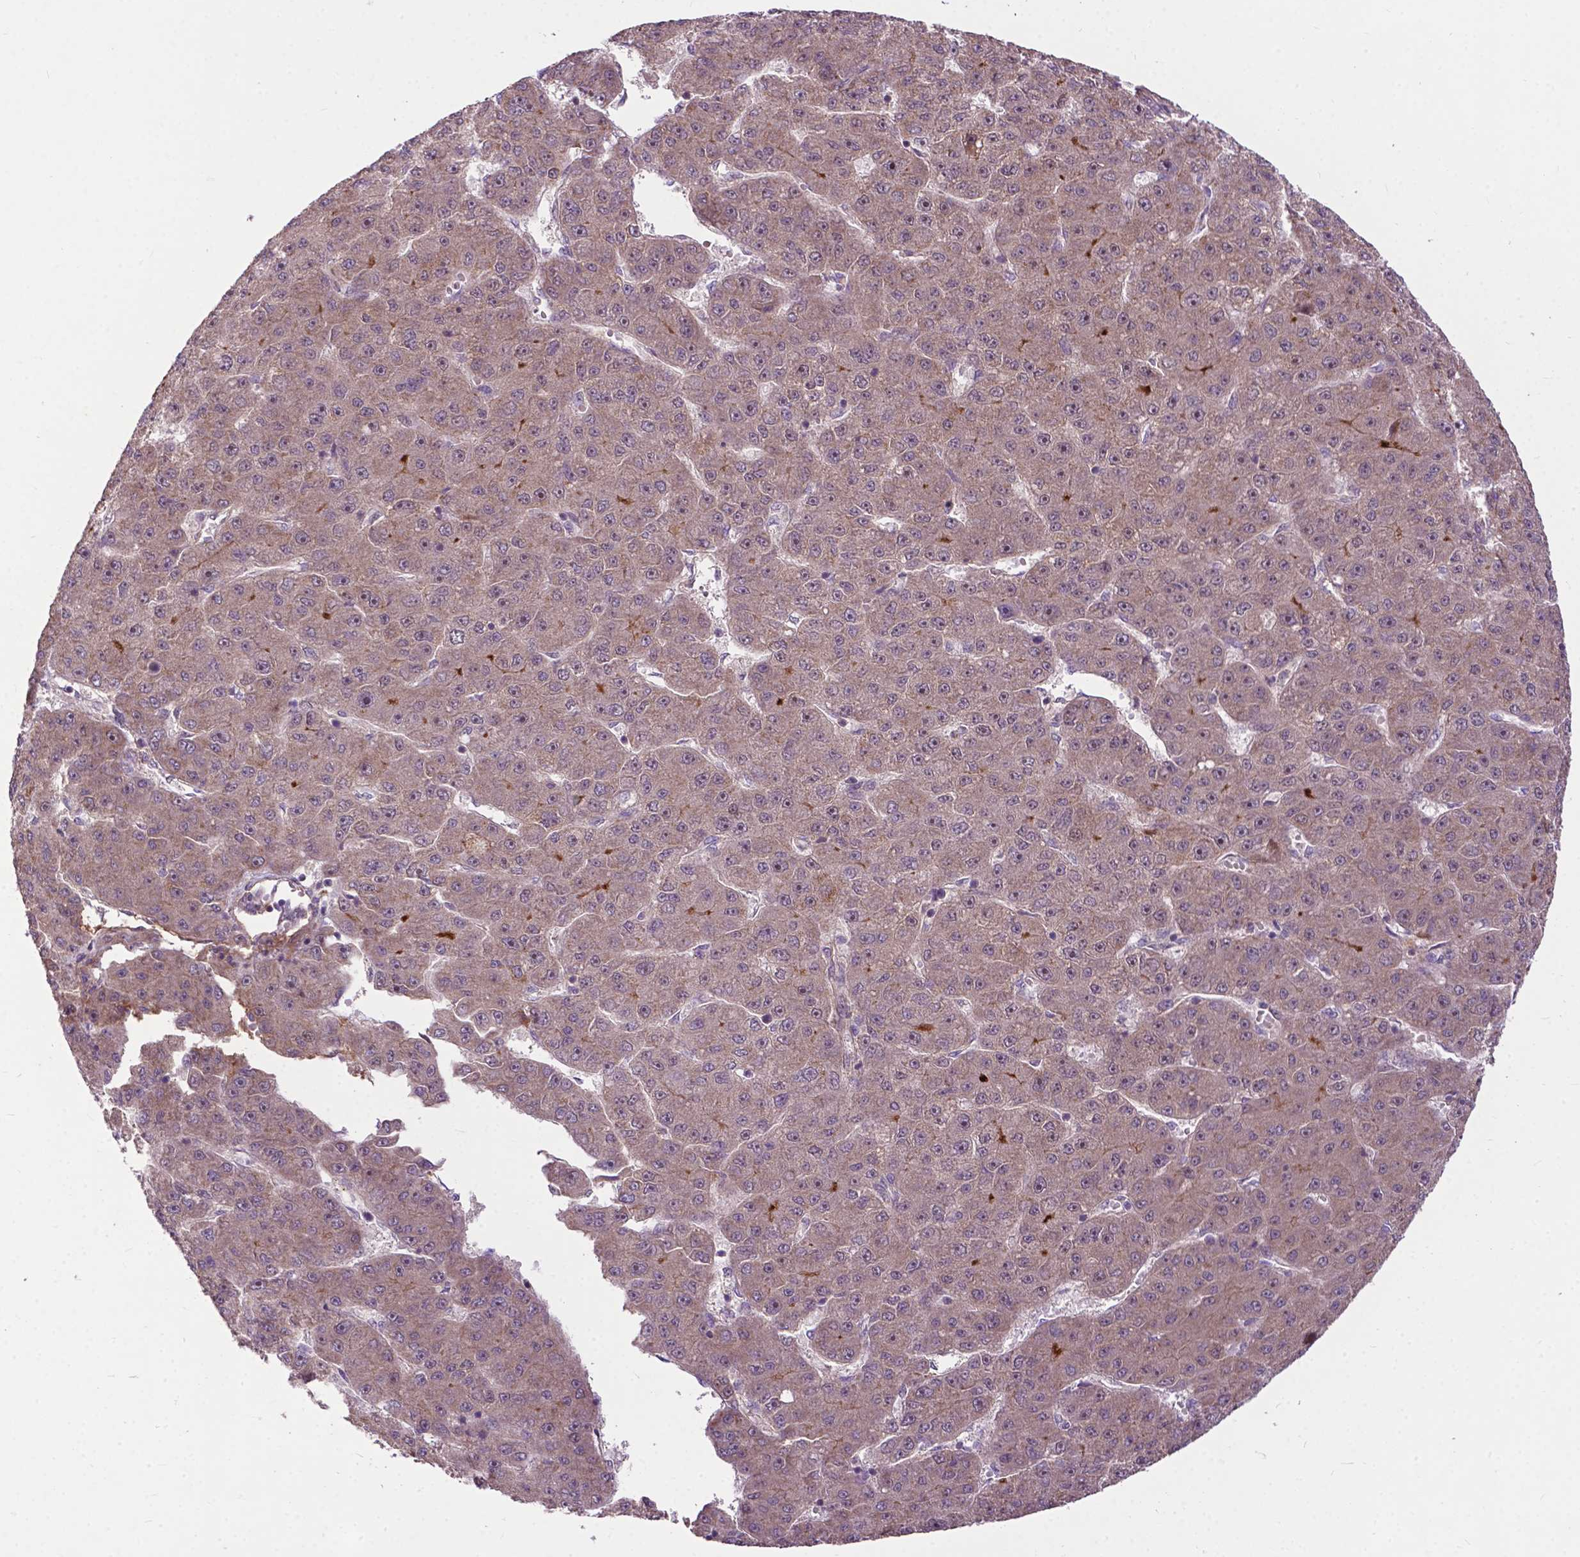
{"staining": {"intensity": "negative", "quantity": "none", "location": "none"}, "tissue": "liver cancer", "cell_type": "Tumor cells", "image_type": "cancer", "snomed": [{"axis": "morphology", "description": "Carcinoma, Hepatocellular, NOS"}, {"axis": "topography", "description": "Liver"}], "caption": "DAB (3,3'-diaminobenzidine) immunohistochemical staining of liver cancer (hepatocellular carcinoma) demonstrates no significant positivity in tumor cells. The staining was performed using DAB (3,3'-diaminobenzidine) to visualize the protein expression in brown, while the nuclei were stained in blue with hematoxylin (Magnification: 20x).", "gene": "PARP3", "patient": {"sex": "male", "age": 67}}